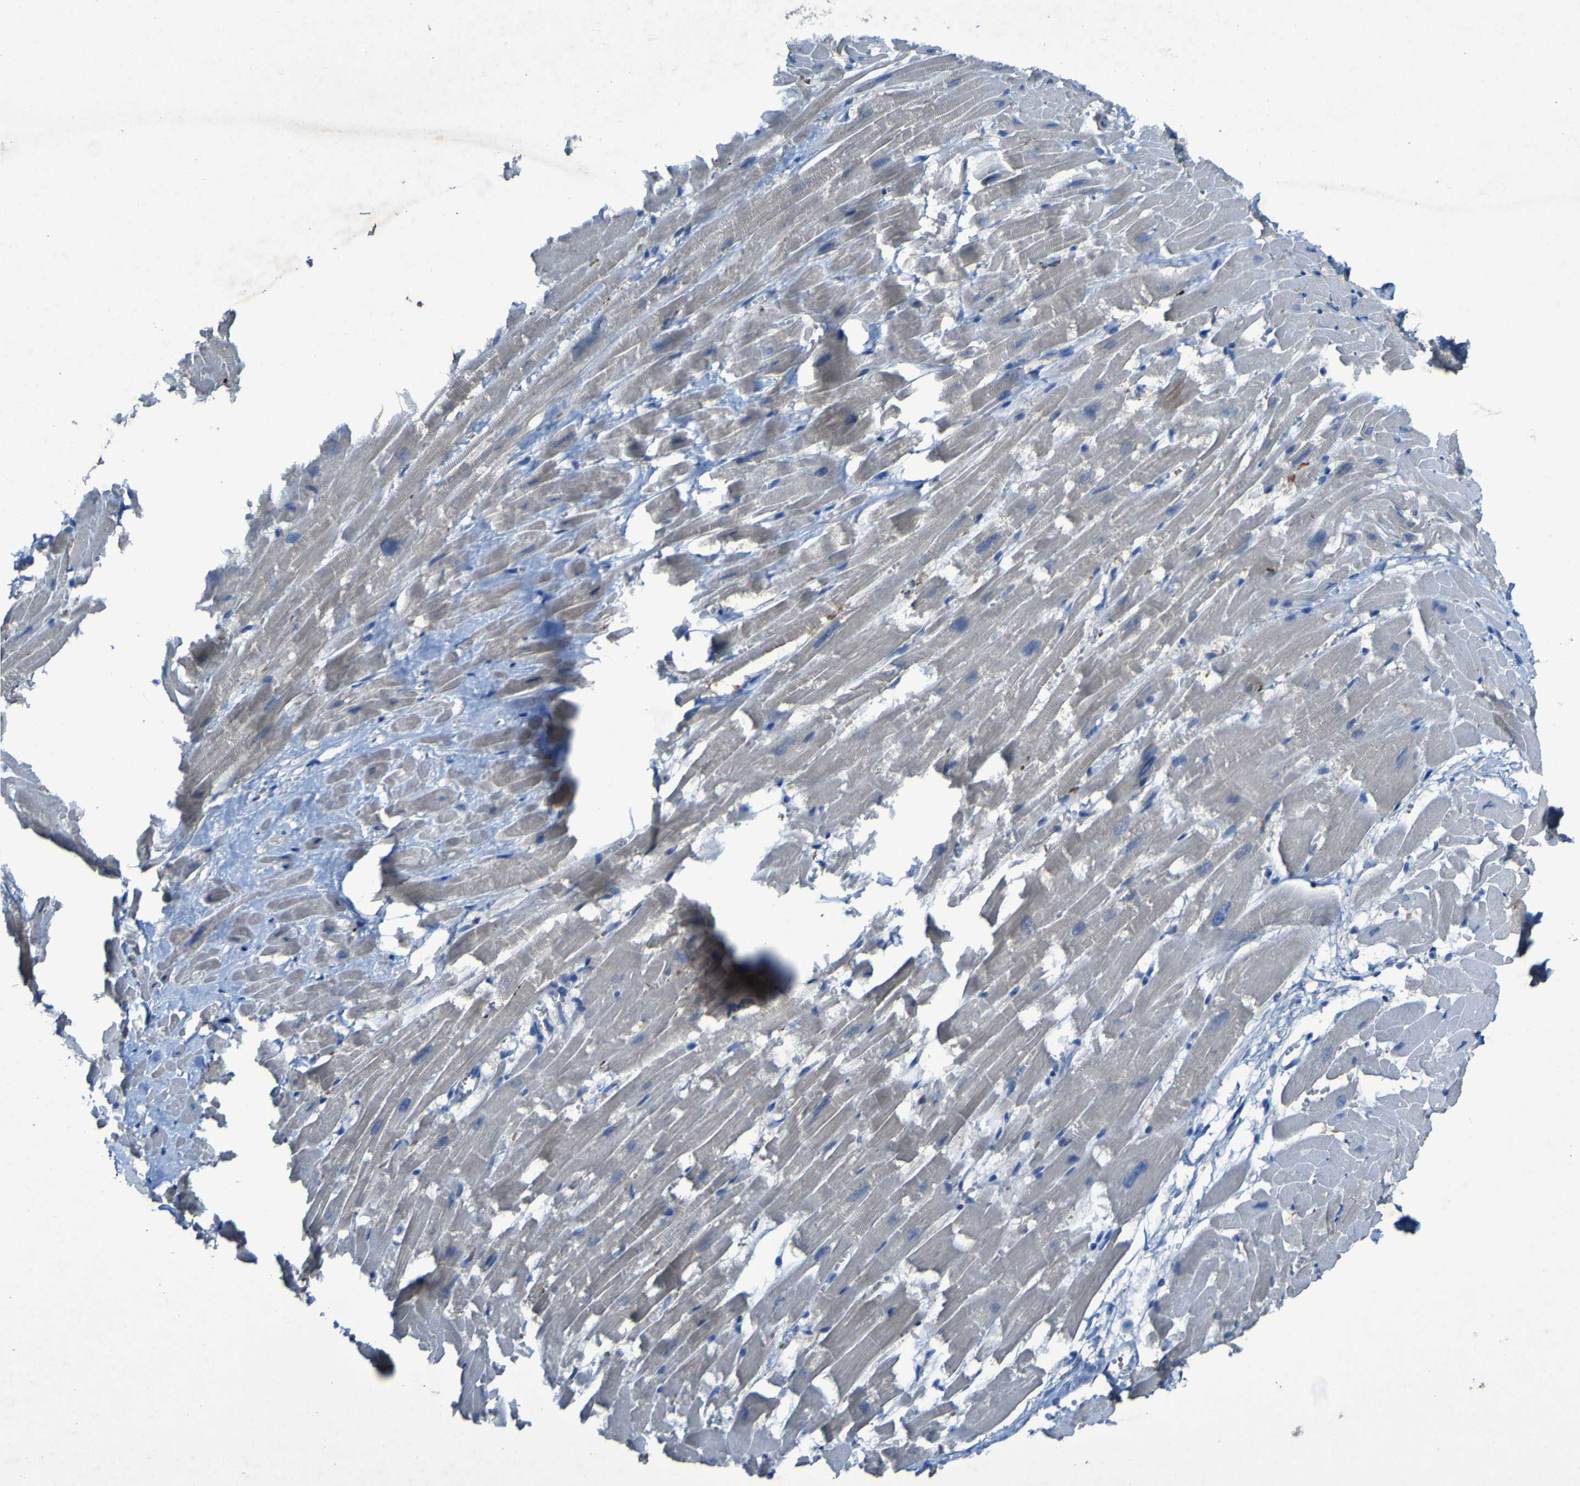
{"staining": {"intensity": "weak", "quantity": "<25%", "location": "cytoplasmic/membranous"}, "tissue": "heart muscle", "cell_type": "Cardiomyocytes", "image_type": "normal", "snomed": [{"axis": "morphology", "description": "Normal tissue, NOS"}, {"axis": "topography", "description": "Heart"}], "caption": "Immunohistochemistry micrograph of unremarkable heart muscle: heart muscle stained with DAB (3,3'-diaminobenzidine) displays no significant protein staining in cardiomyocytes.", "gene": "SGK2", "patient": {"sex": "female", "age": 19}}